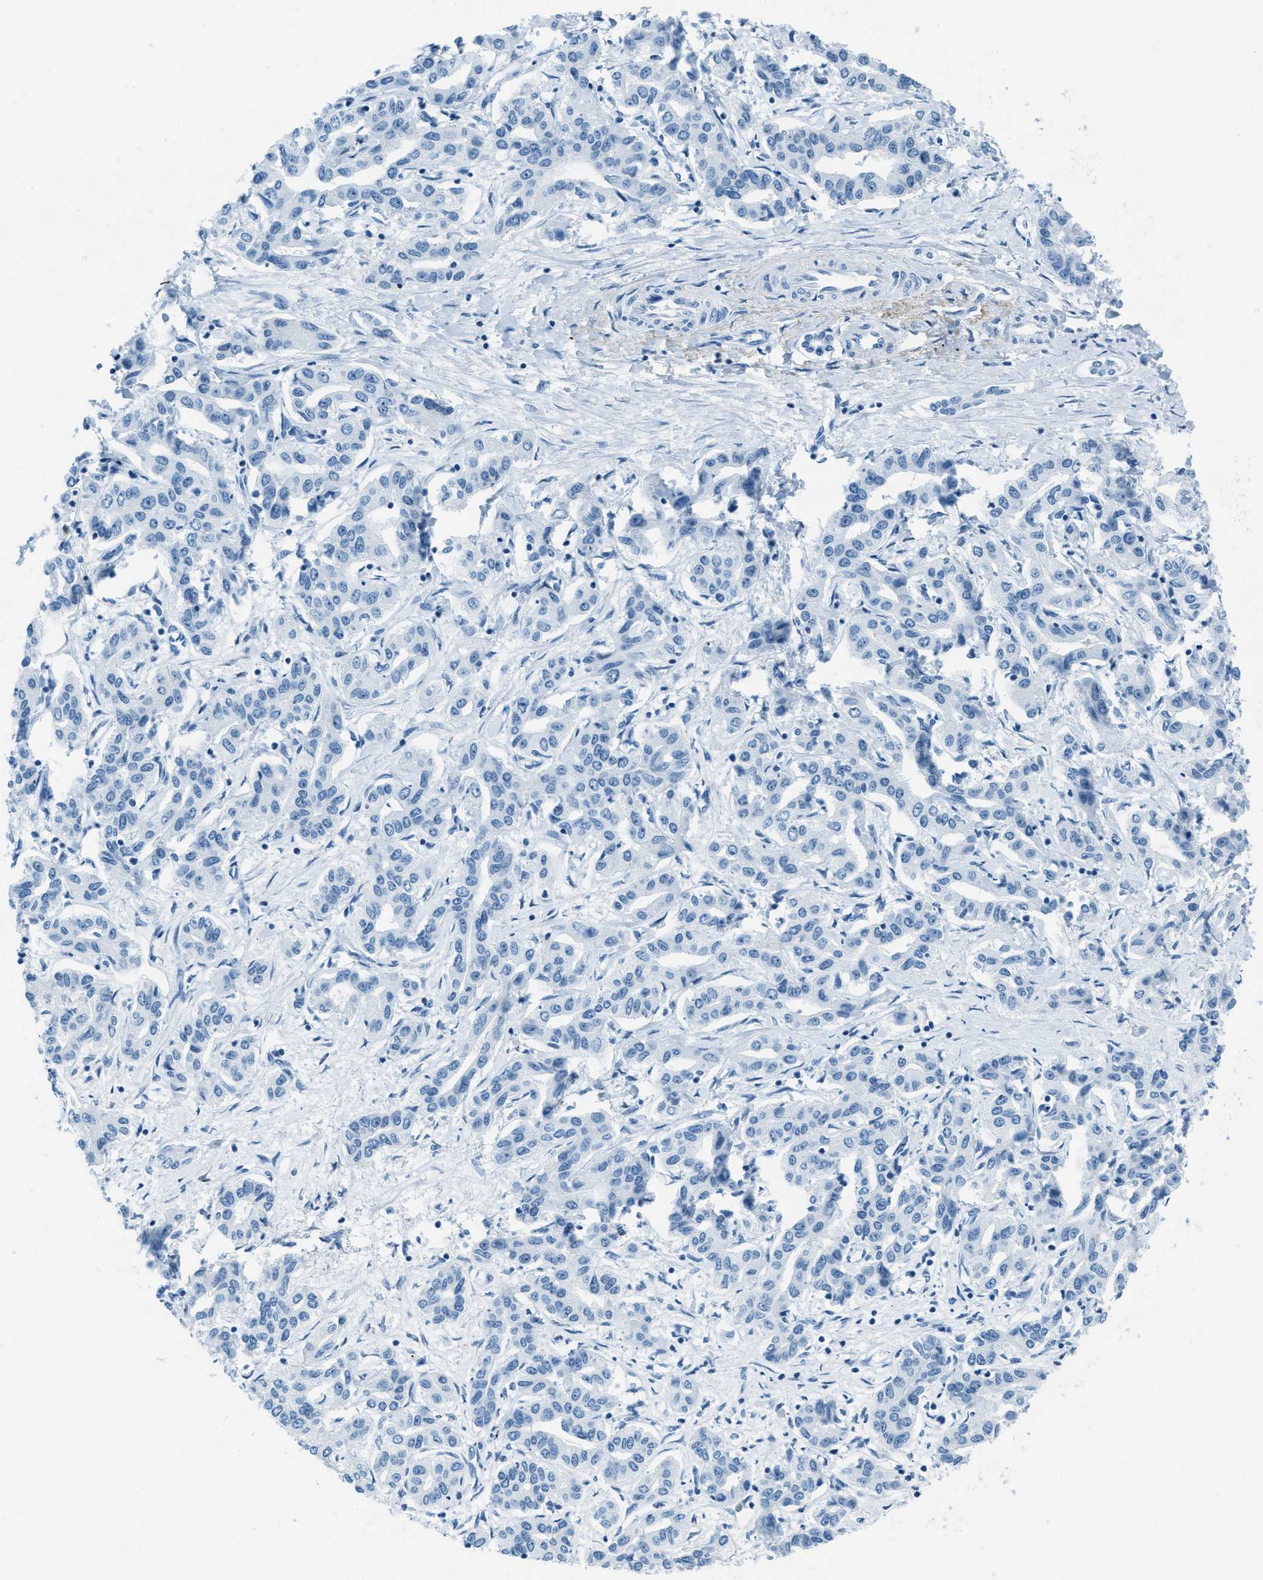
{"staining": {"intensity": "negative", "quantity": "none", "location": "none"}, "tissue": "liver cancer", "cell_type": "Tumor cells", "image_type": "cancer", "snomed": [{"axis": "morphology", "description": "Cholangiocarcinoma"}, {"axis": "topography", "description": "Liver"}], "caption": "Immunohistochemistry (IHC) image of neoplastic tissue: human liver cancer stained with DAB (3,3'-diaminobenzidine) reveals no significant protein staining in tumor cells. (DAB immunohistochemistry (IHC) visualized using brightfield microscopy, high magnification).", "gene": "PLA2G2A", "patient": {"sex": "male", "age": 59}}